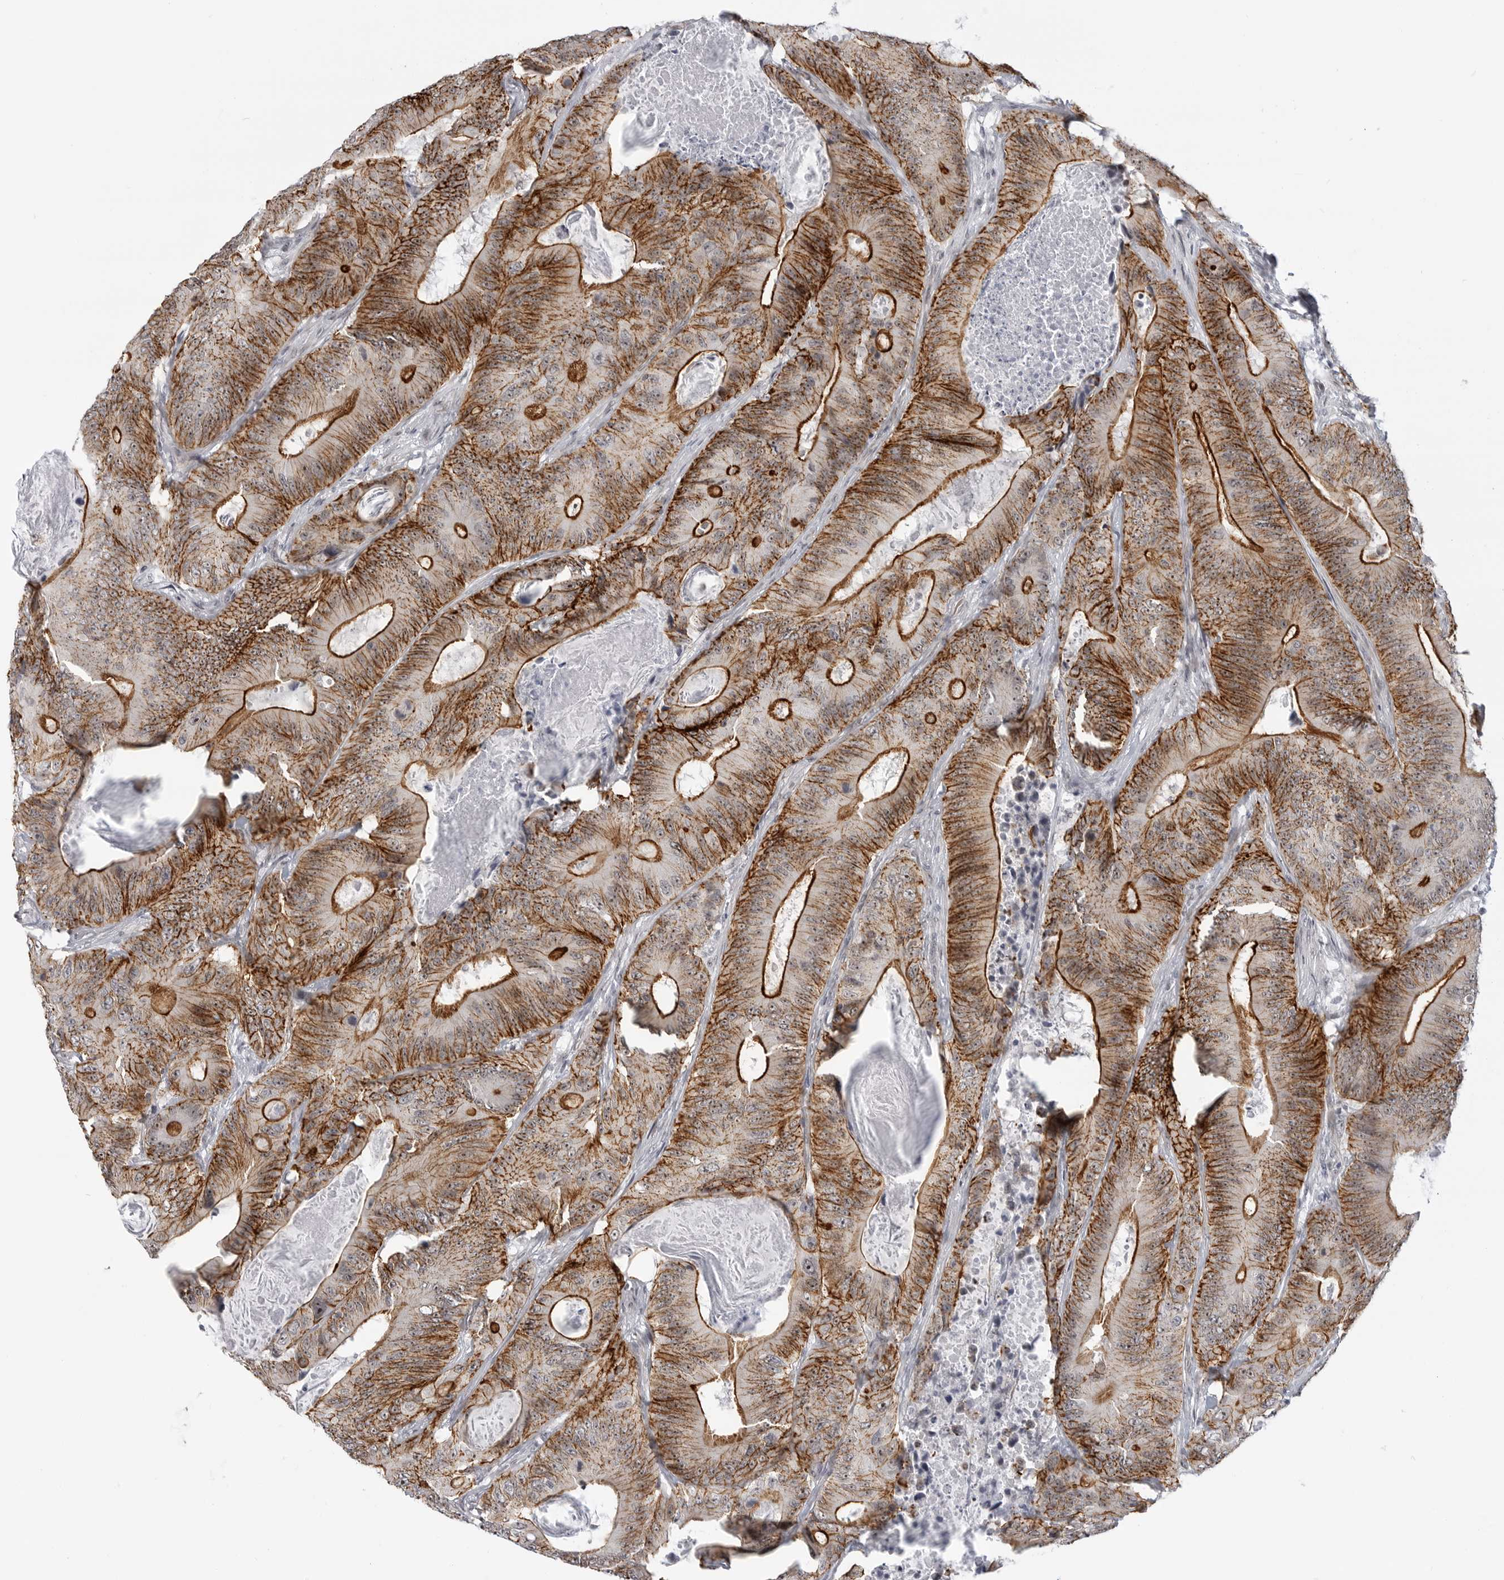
{"staining": {"intensity": "strong", "quantity": ">75%", "location": "cytoplasmic/membranous"}, "tissue": "colorectal cancer", "cell_type": "Tumor cells", "image_type": "cancer", "snomed": [{"axis": "morphology", "description": "Adenocarcinoma, NOS"}, {"axis": "topography", "description": "Colon"}], "caption": "Immunohistochemical staining of human colorectal cancer shows strong cytoplasmic/membranous protein positivity in approximately >75% of tumor cells.", "gene": "CEP295NL", "patient": {"sex": "male", "age": 83}}